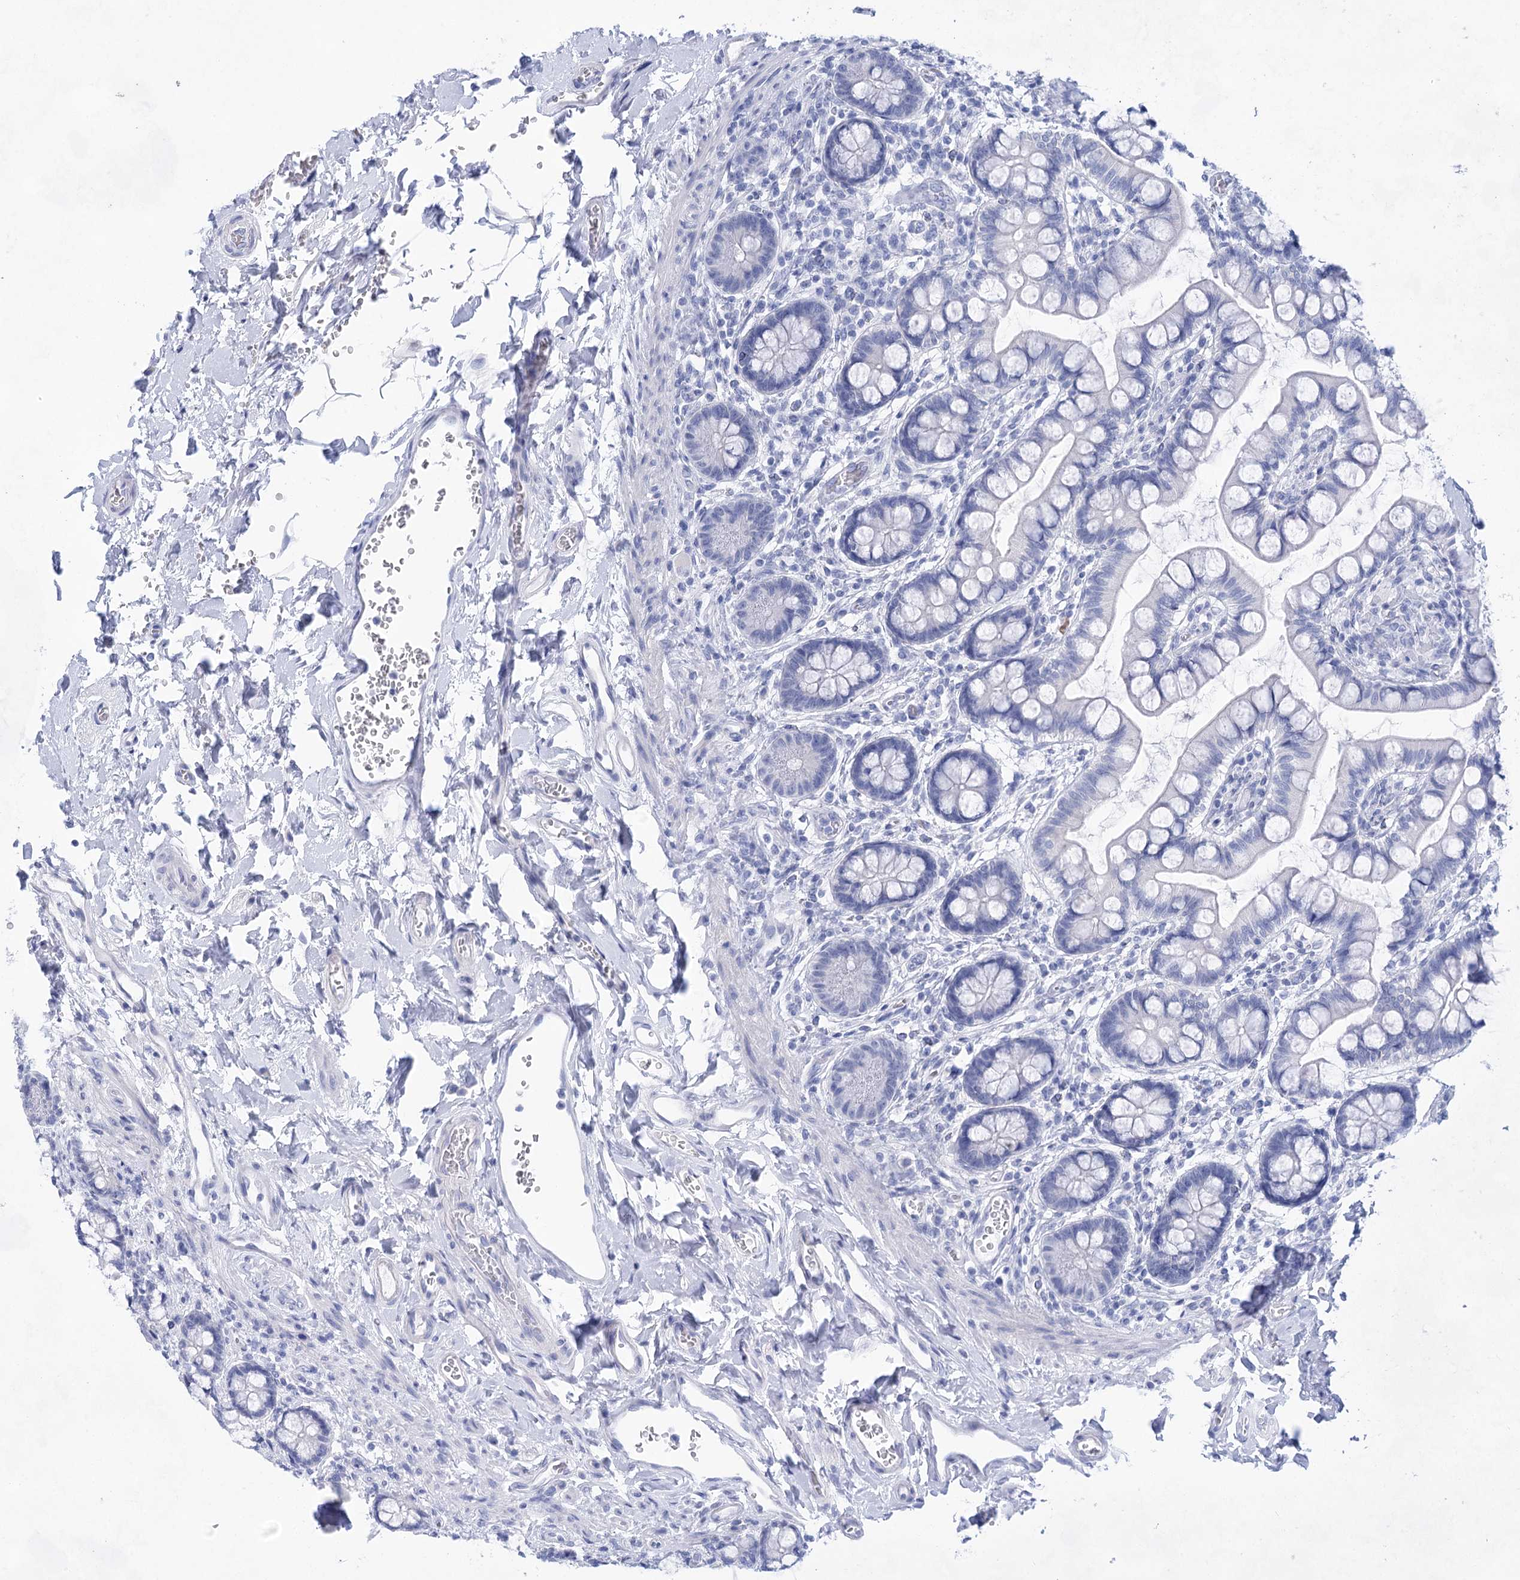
{"staining": {"intensity": "negative", "quantity": "none", "location": "none"}, "tissue": "small intestine", "cell_type": "Glandular cells", "image_type": "normal", "snomed": [{"axis": "morphology", "description": "Normal tissue, NOS"}, {"axis": "topography", "description": "Small intestine"}], "caption": "Immunohistochemistry of normal small intestine reveals no expression in glandular cells. (Brightfield microscopy of DAB immunohistochemistry (IHC) at high magnification).", "gene": "LALBA", "patient": {"sex": "male", "age": 52}}